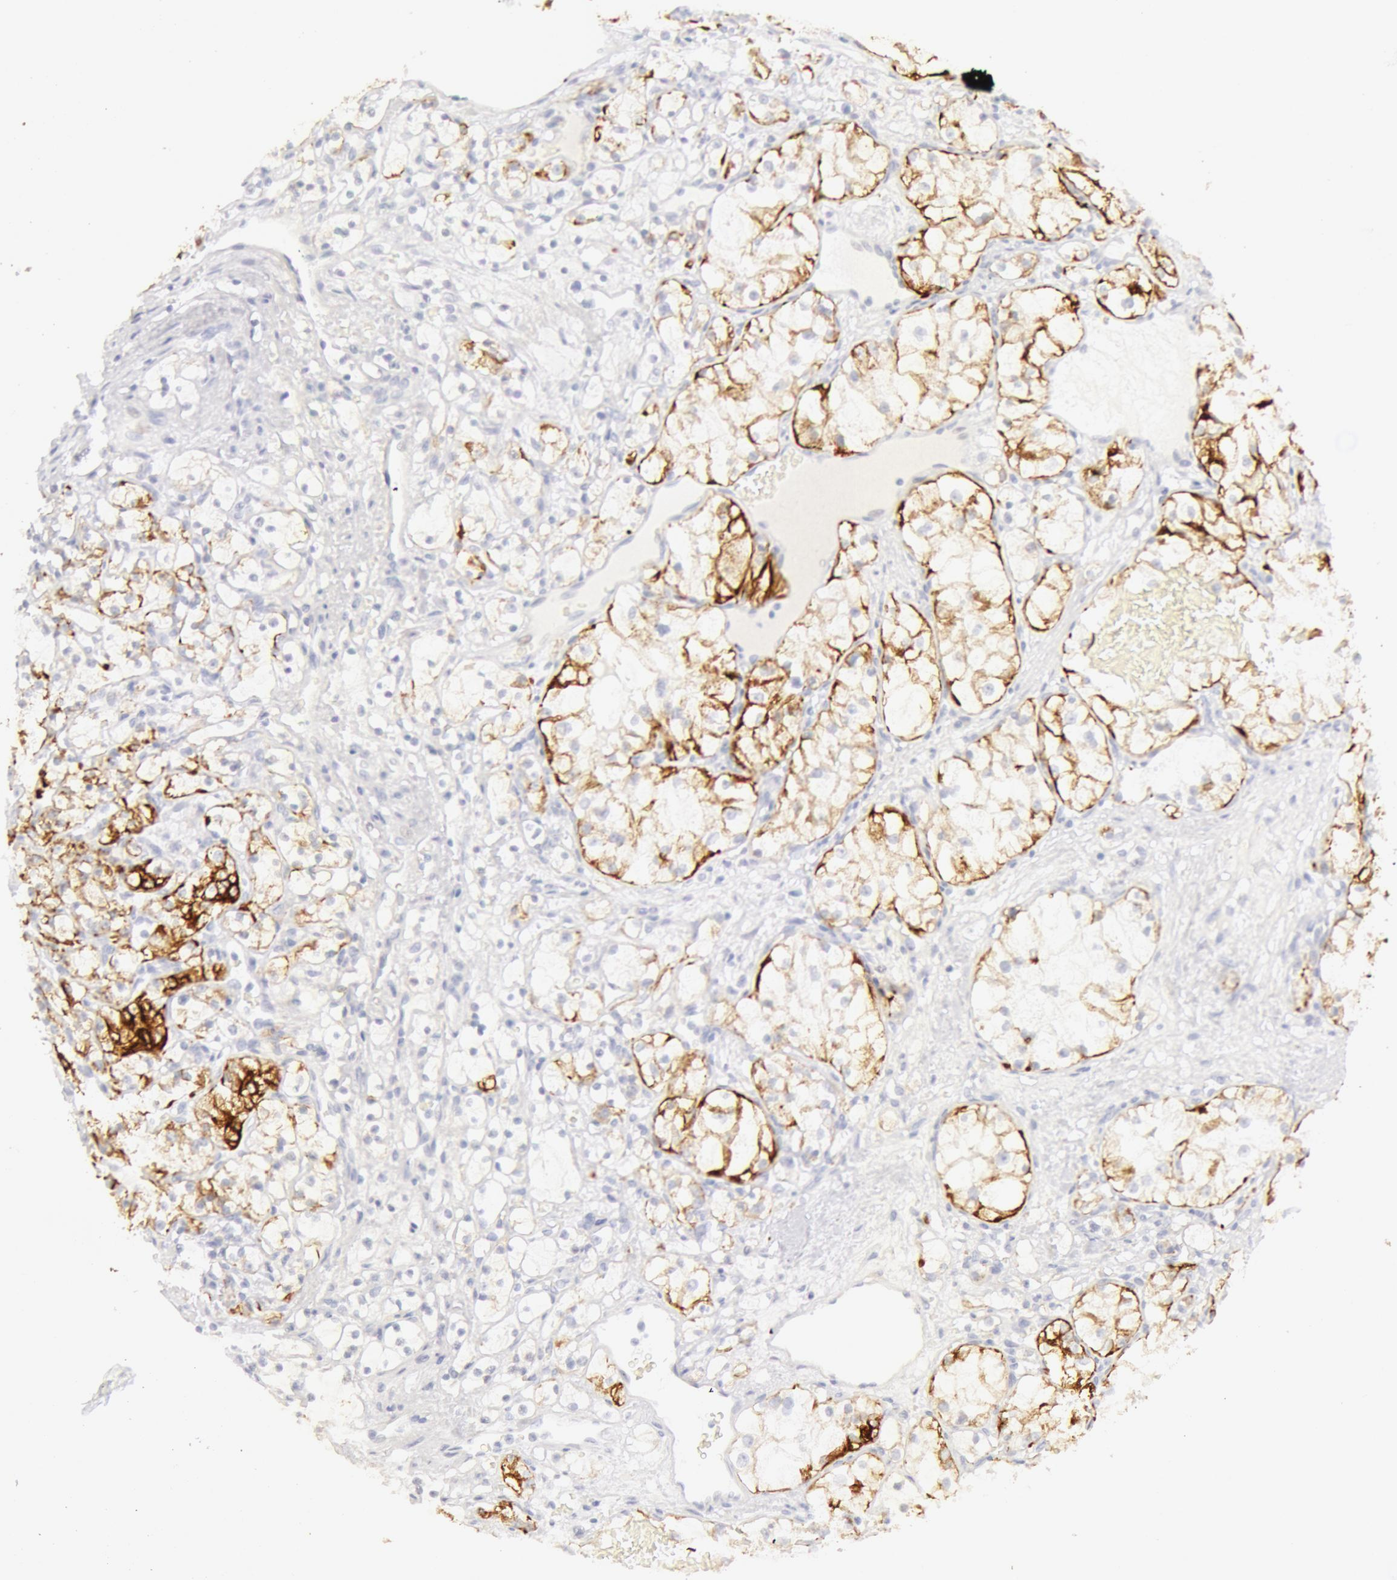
{"staining": {"intensity": "weak", "quantity": "<25%", "location": "cytoplasmic/membranous"}, "tissue": "renal cancer", "cell_type": "Tumor cells", "image_type": "cancer", "snomed": [{"axis": "morphology", "description": "Adenocarcinoma, NOS"}, {"axis": "topography", "description": "Kidney"}], "caption": "Immunohistochemistry (IHC) micrograph of neoplastic tissue: renal adenocarcinoma stained with DAB (3,3'-diaminobenzidine) exhibits no significant protein expression in tumor cells.", "gene": "KRT8", "patient": {"sex": "male", "age": 61}}